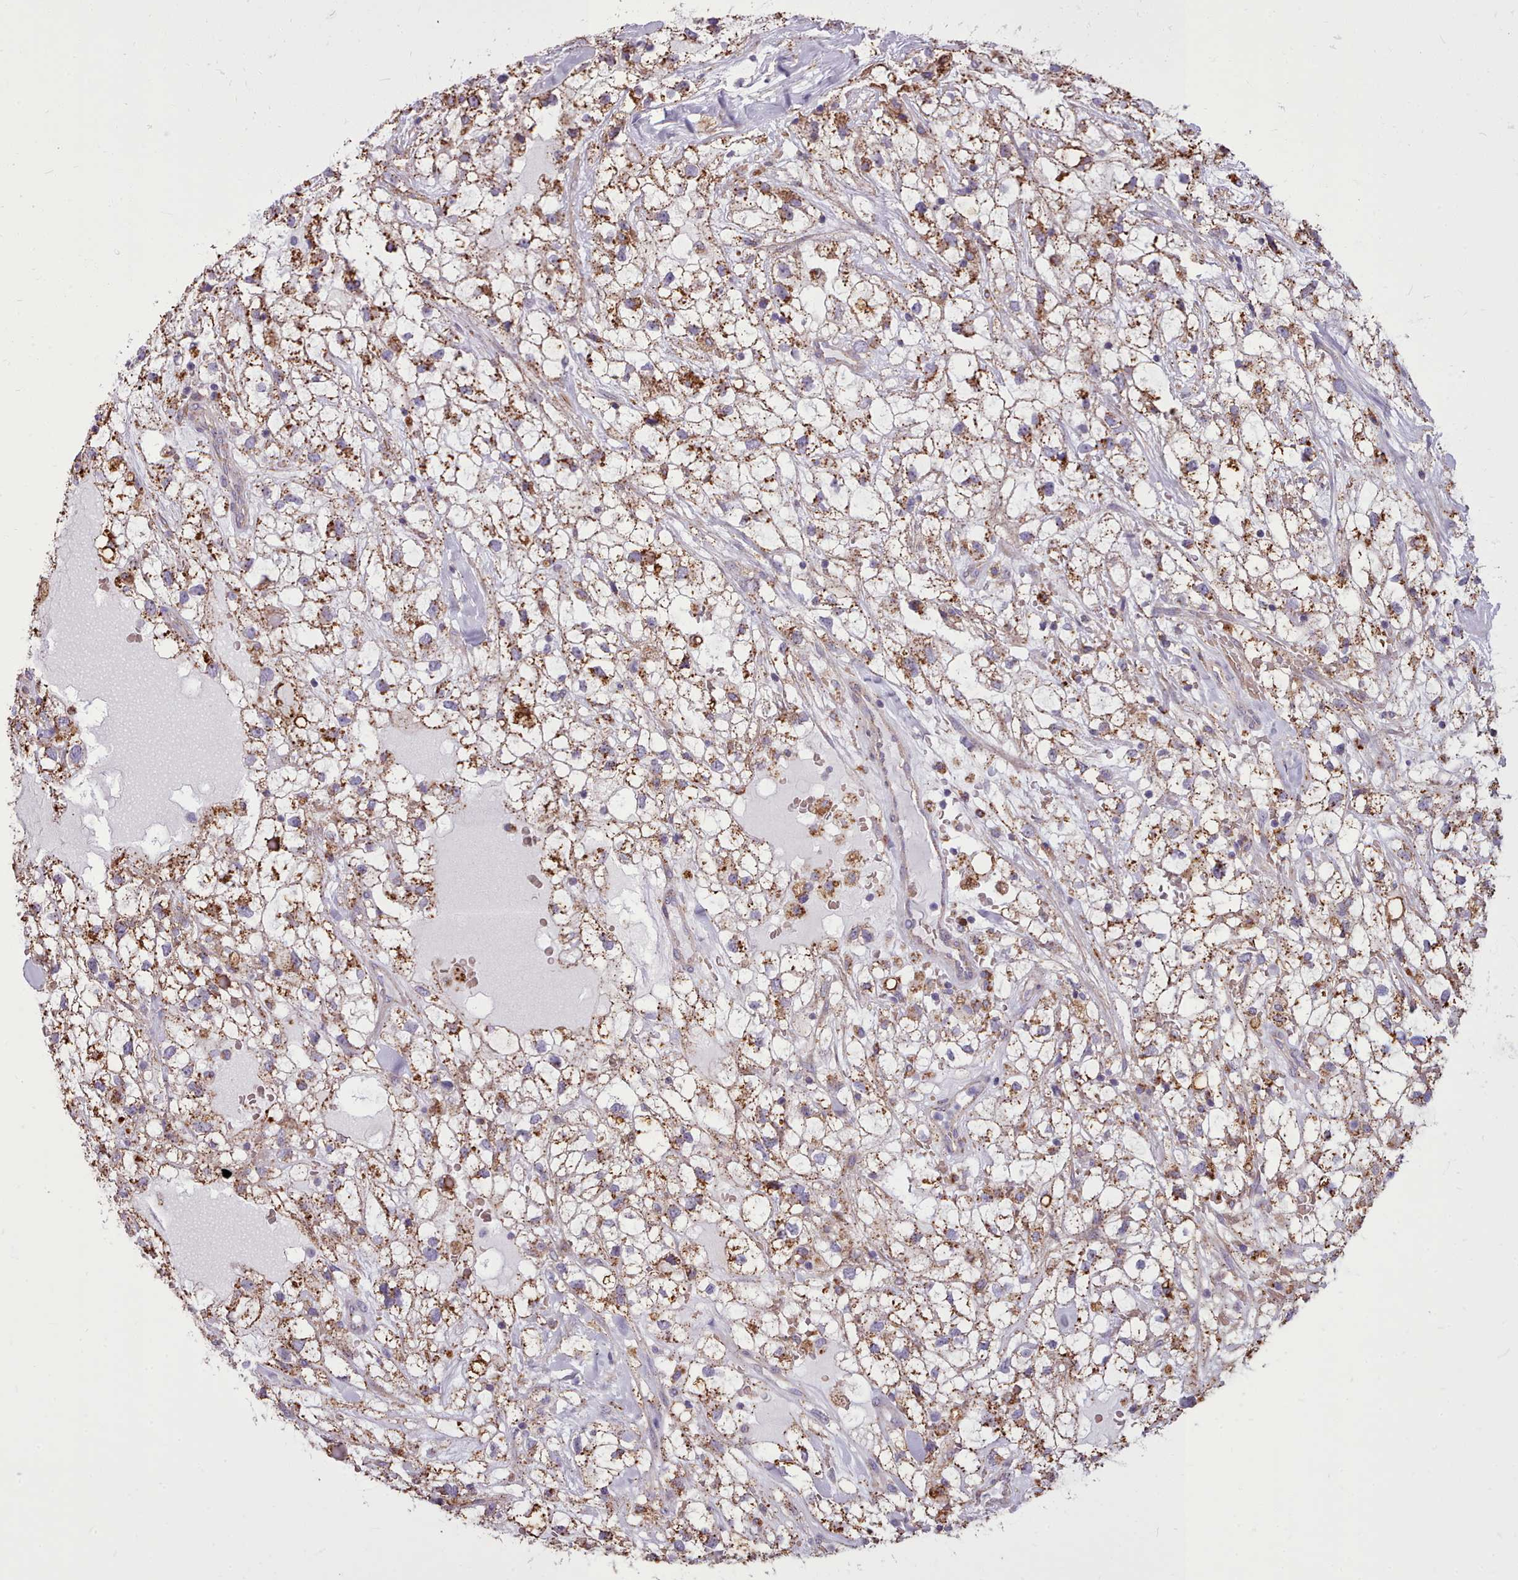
{"staining": {"intensity": "moderate", "quantity": ">75%", "location": "cytoplasmic/membranous"}, "tissue": "renal cancer", "cell_type": "Tumor cells", "image_type": "cancer", "snomed": [{"axis": "morphology", "description": "Adenocarcinoma, NOS"}, {"axis": "topography", "description": "Kidney"}], "caption": "About >75% of tumor cells in human renal cancer display moderate cytoplasmic/membranous protein staining as visualized by brown immunohistochemical staining.", "gene": "PACSIN3", "patient": {"sex": "male", "age": 59}}